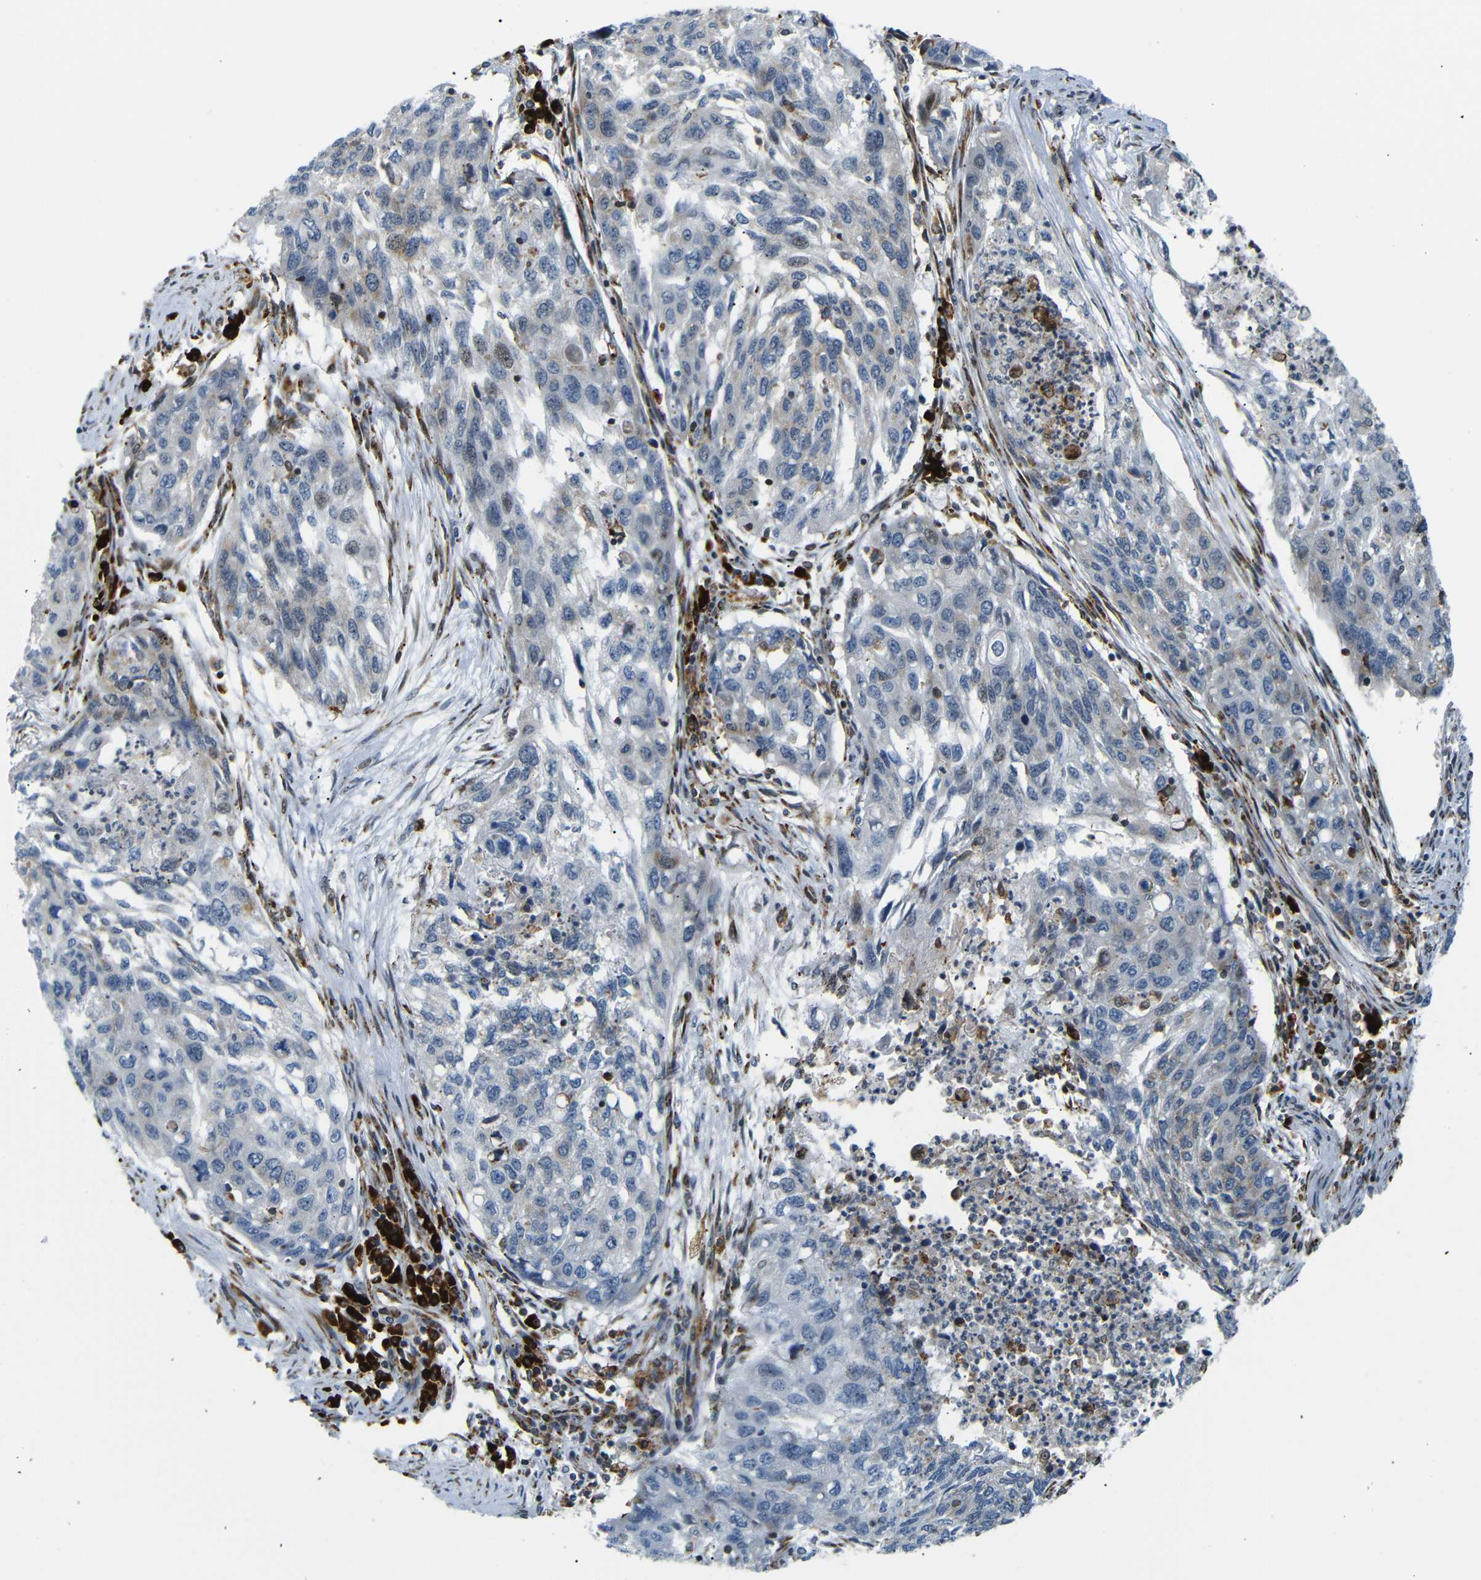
{"staining": {"intensity": "weak", "quantity": "<25%", "location": "cytoplasmic/membranous,nuclear"}, "tissue": "lung cancer", "cell_type": "Tumor cells", "image_type": "cancer", "snomed": [{"axis": "morphology", "description": "Squamous cell carcinoma, NOS"}, {"axis": "topography", "description": "Lung"}], "caption": "Immunohistochemistry histopathology image of neoplastic tissue: human lung squamous cell carcinoma stained with DAB (3,3'-diaminobenzidine) exhibits no significant protein staining in tumor cells.", "gene": "SPCS2", "patient": {"sex": "female", "age": 63}}